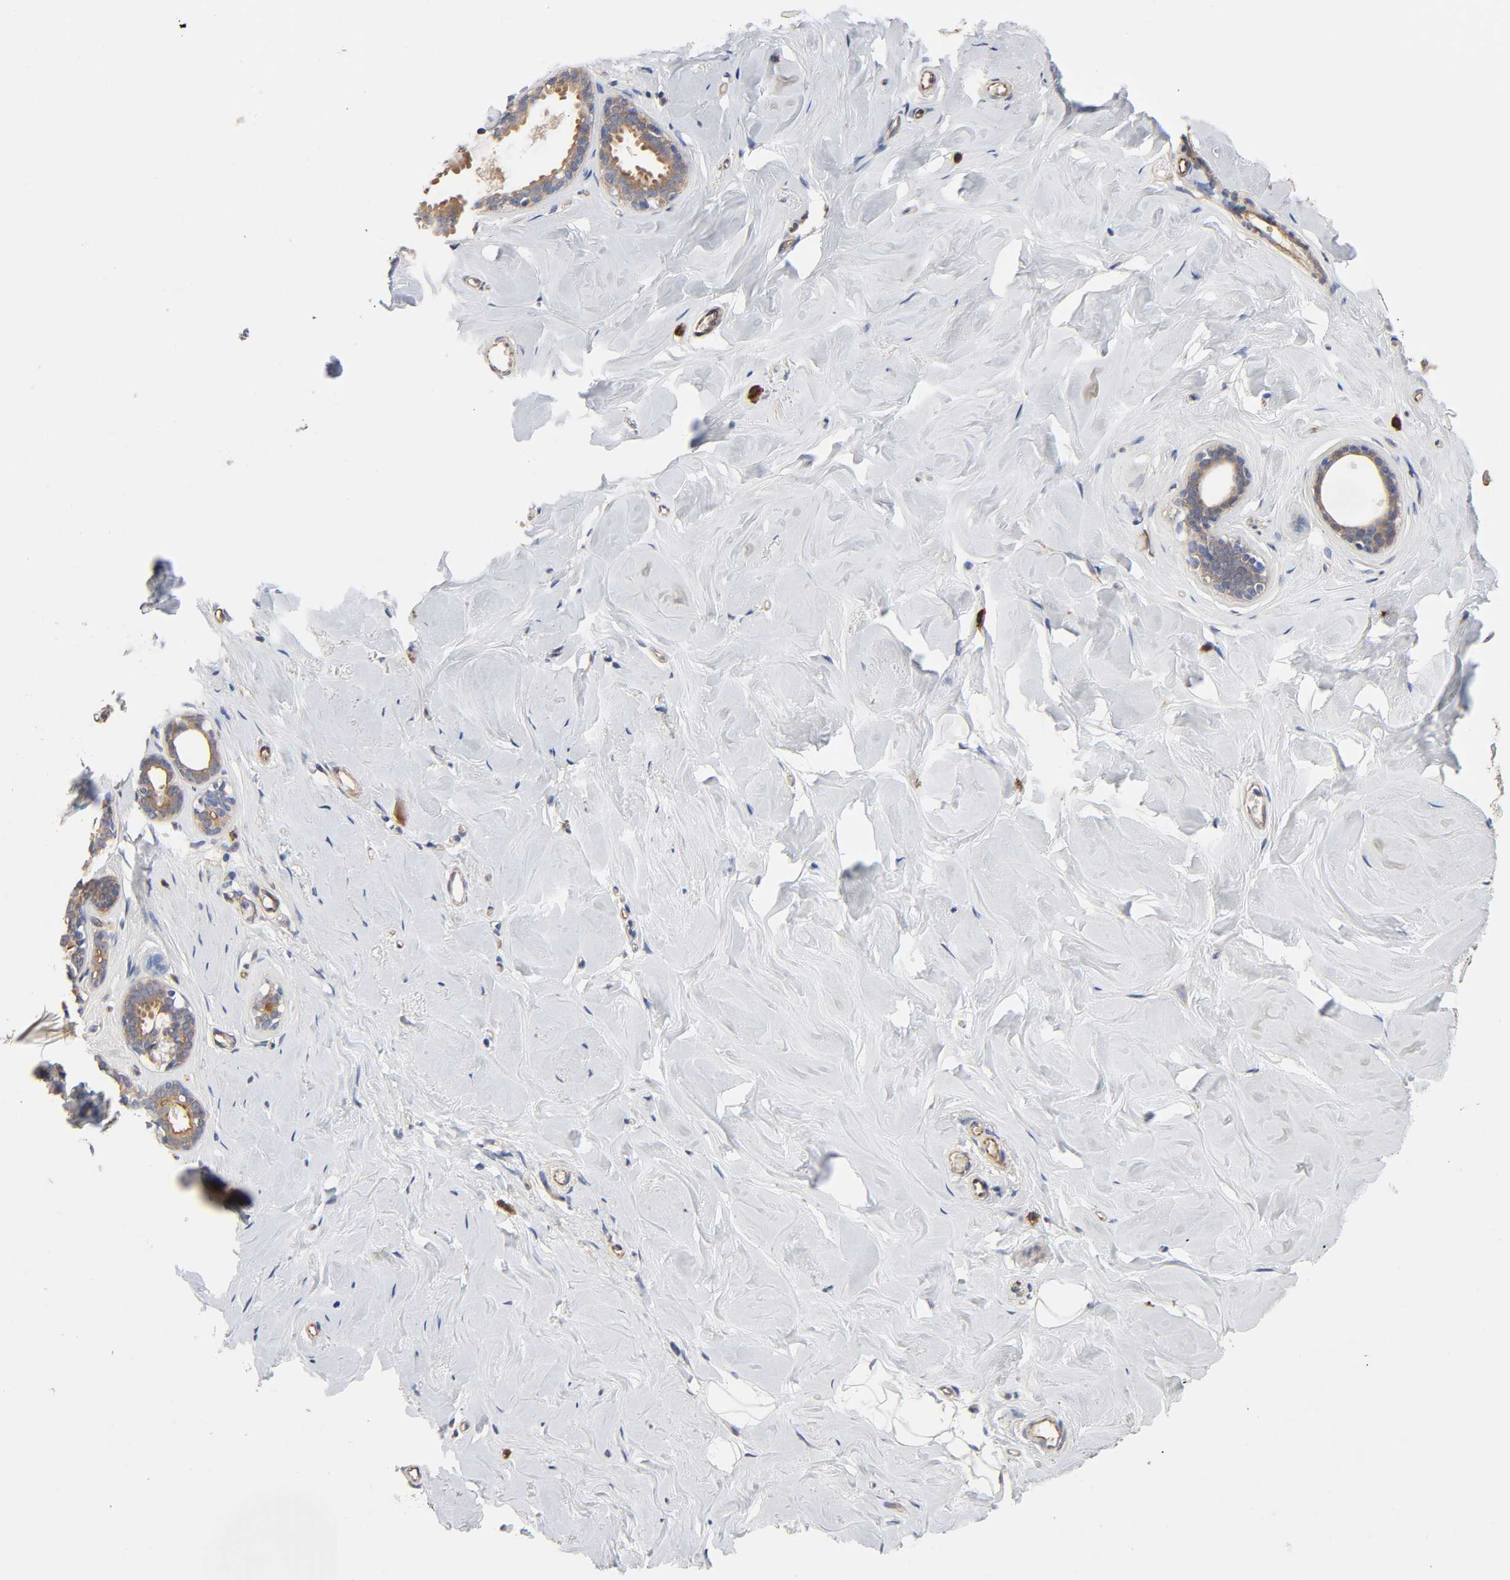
{"staining": {"intensity": "weak", "quantity": "25%-75%", "location": "cytoplasmic/membranous"}, "tissue": "breast", "cell_type": "Adipocytes", "image_type": "normal", "snomed": [{"axis": "morphology", "description": "Normal tissue, NOS"}, {"axis": "topography", "description": "Breast"}], "caption": "The image exhibits staining of normal breast, revealing weak cytoplasmic/membranous protein expression (brown color) within adipocytes. (brown staining indicates protein expression, while blue staining denotes nuclei).", "gene": "RAB13", "patient": {"sex": "female", "age": 75}}